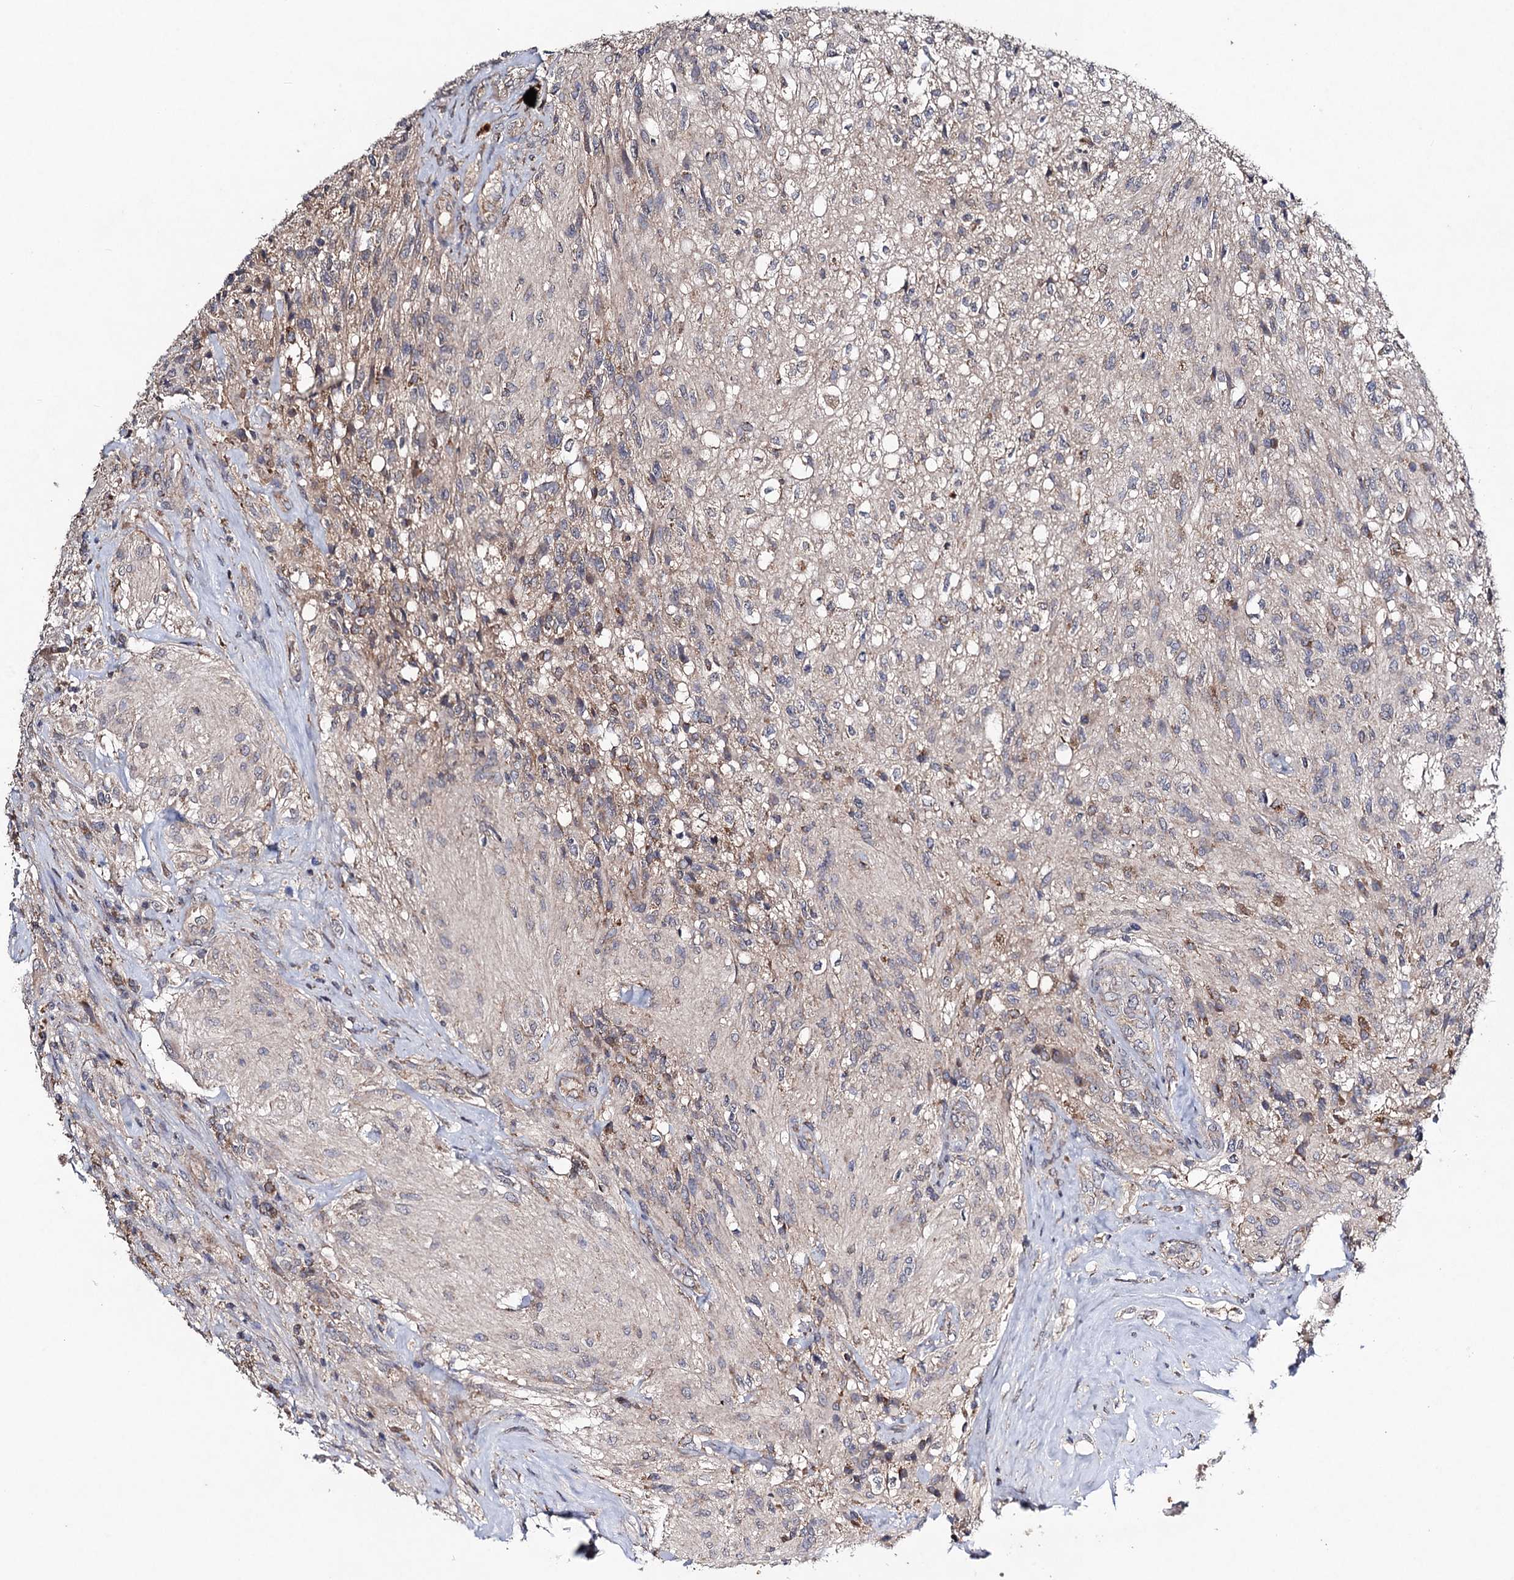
{"staining": {"intensity": "negative", "quantity": "none", "location": "none"}, "tissue": "glioma", "cell_type": "Tumor cells", "image_type": "cancer", "snomed": [{"axis": "morphology", "description": "Glioma, malignant, High grade"}, {"axis": "topography", "description": "Brain"}], "caption": "Immunohistochemical staining of human malignant high-grade glioma demonstrates no significant staining in tumor cells.", "gene": "VPS37D", "patient": {"sex": "male", "age": 56}}